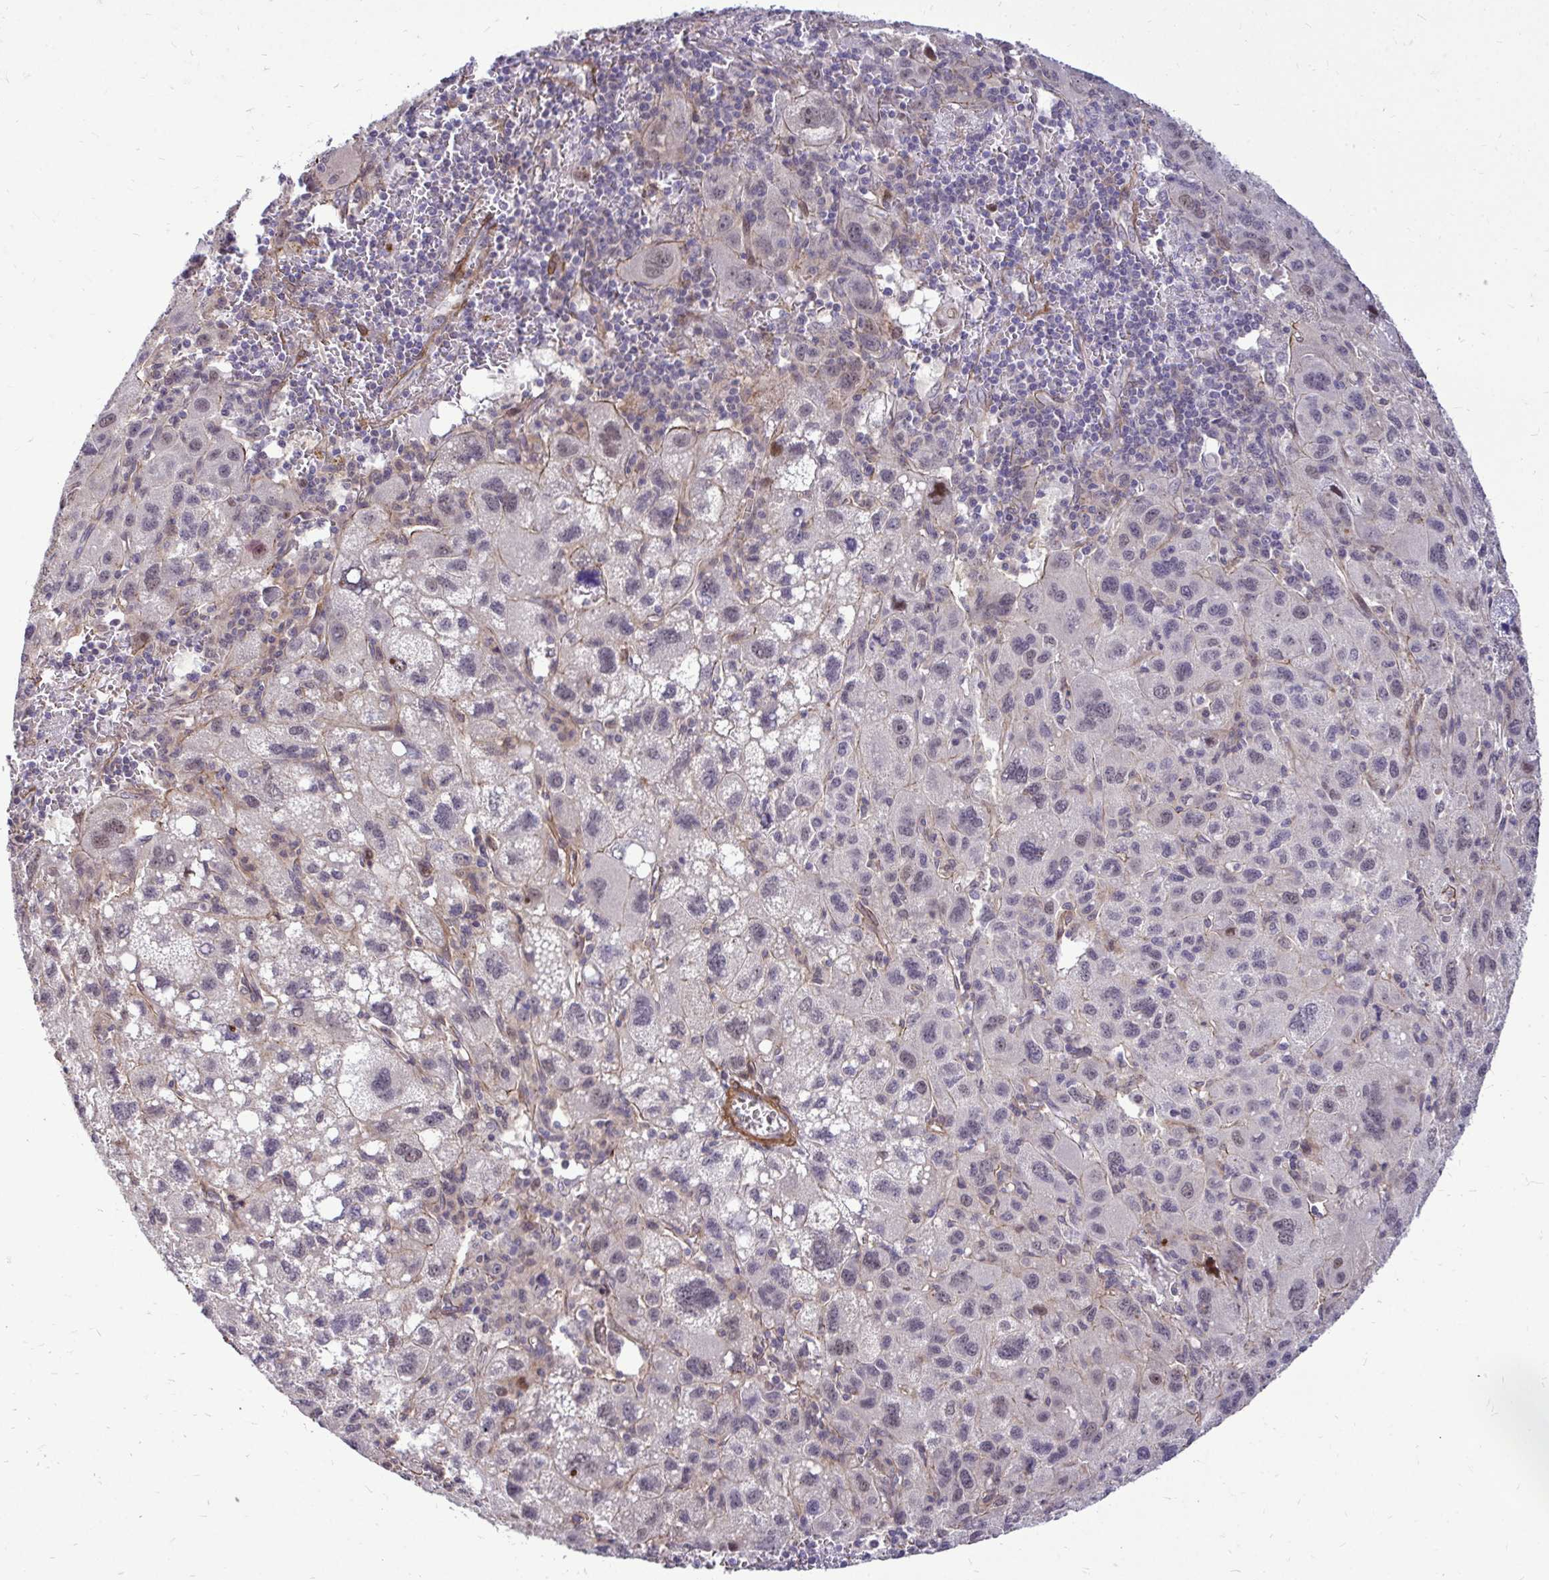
{"staining": {"intensity": "negative", "quantity": "none", "location": "none"}, "tissue": "liver cancer", "cell_type": "Tumor cells", "image_type": "cancer", "snomed": [{"axis": "morphology", "description": "Carcinoma, Hepatocellular, NOS"}, {"axis": "topography", "description": "Liver"}], "caption": "This is an IHC micrograph of human liver cancer (hepatocellular carcinoma). There is no staining in tumor cells.", "gene": "TRIP6", "patient": {"sex": "female", "age": 77}}